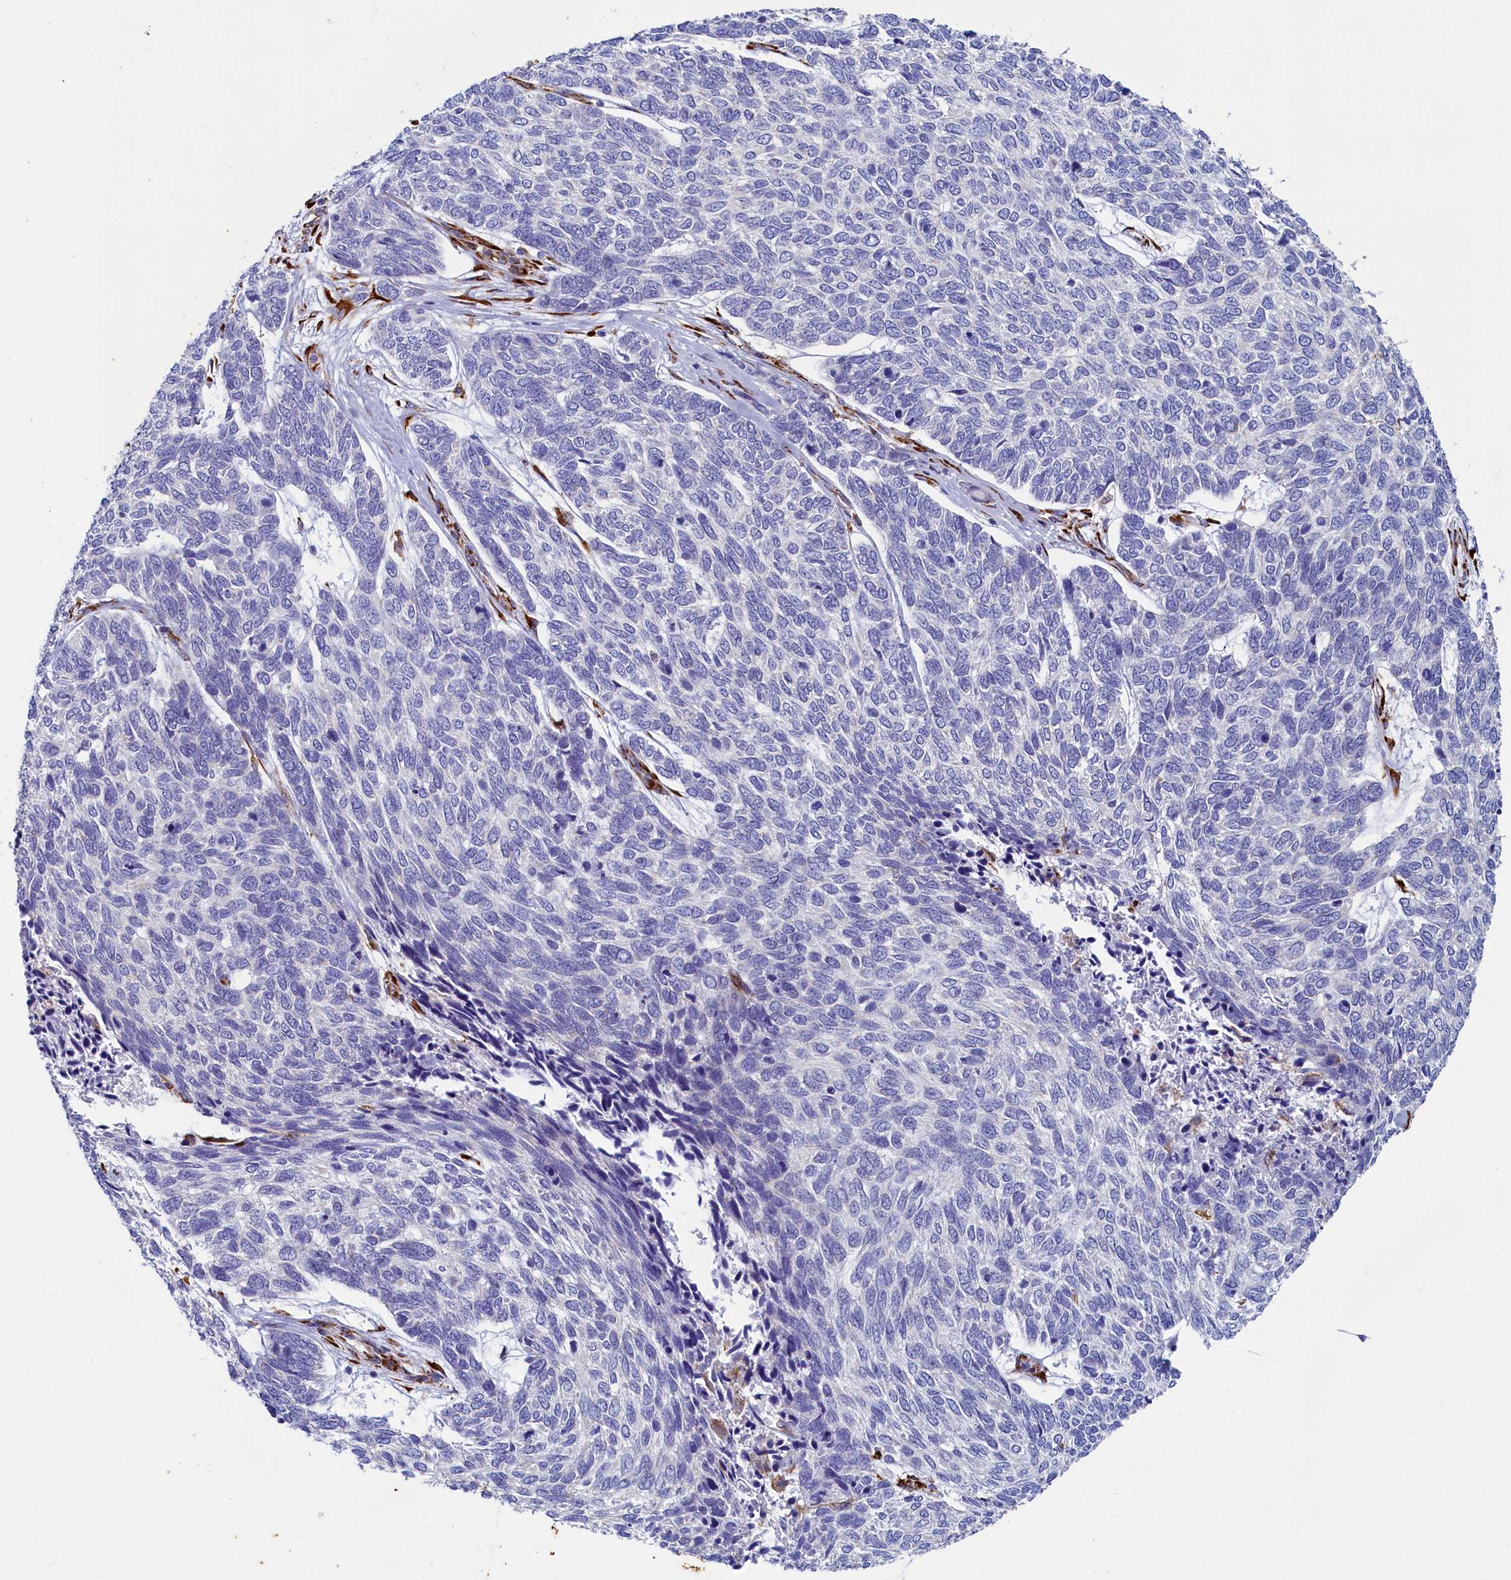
{"staining": {"intensity": "negative", "quantity": "none", "location": "none"}, "tissue": "skin cancer", "cell_type": "Tumor cells", "image_type": "cancer", "snomed": [{"axis": "morphology", "description": "Basal cell carcinoma"}, {"axis": "topography", "description": "Skin"}], "caption": "Protein analysis of skin basal cell carcinoma reveals no significant positivity in tumor cells.", "gene": "TMEM18", "patient": {"sex": "female", "age": 65}}